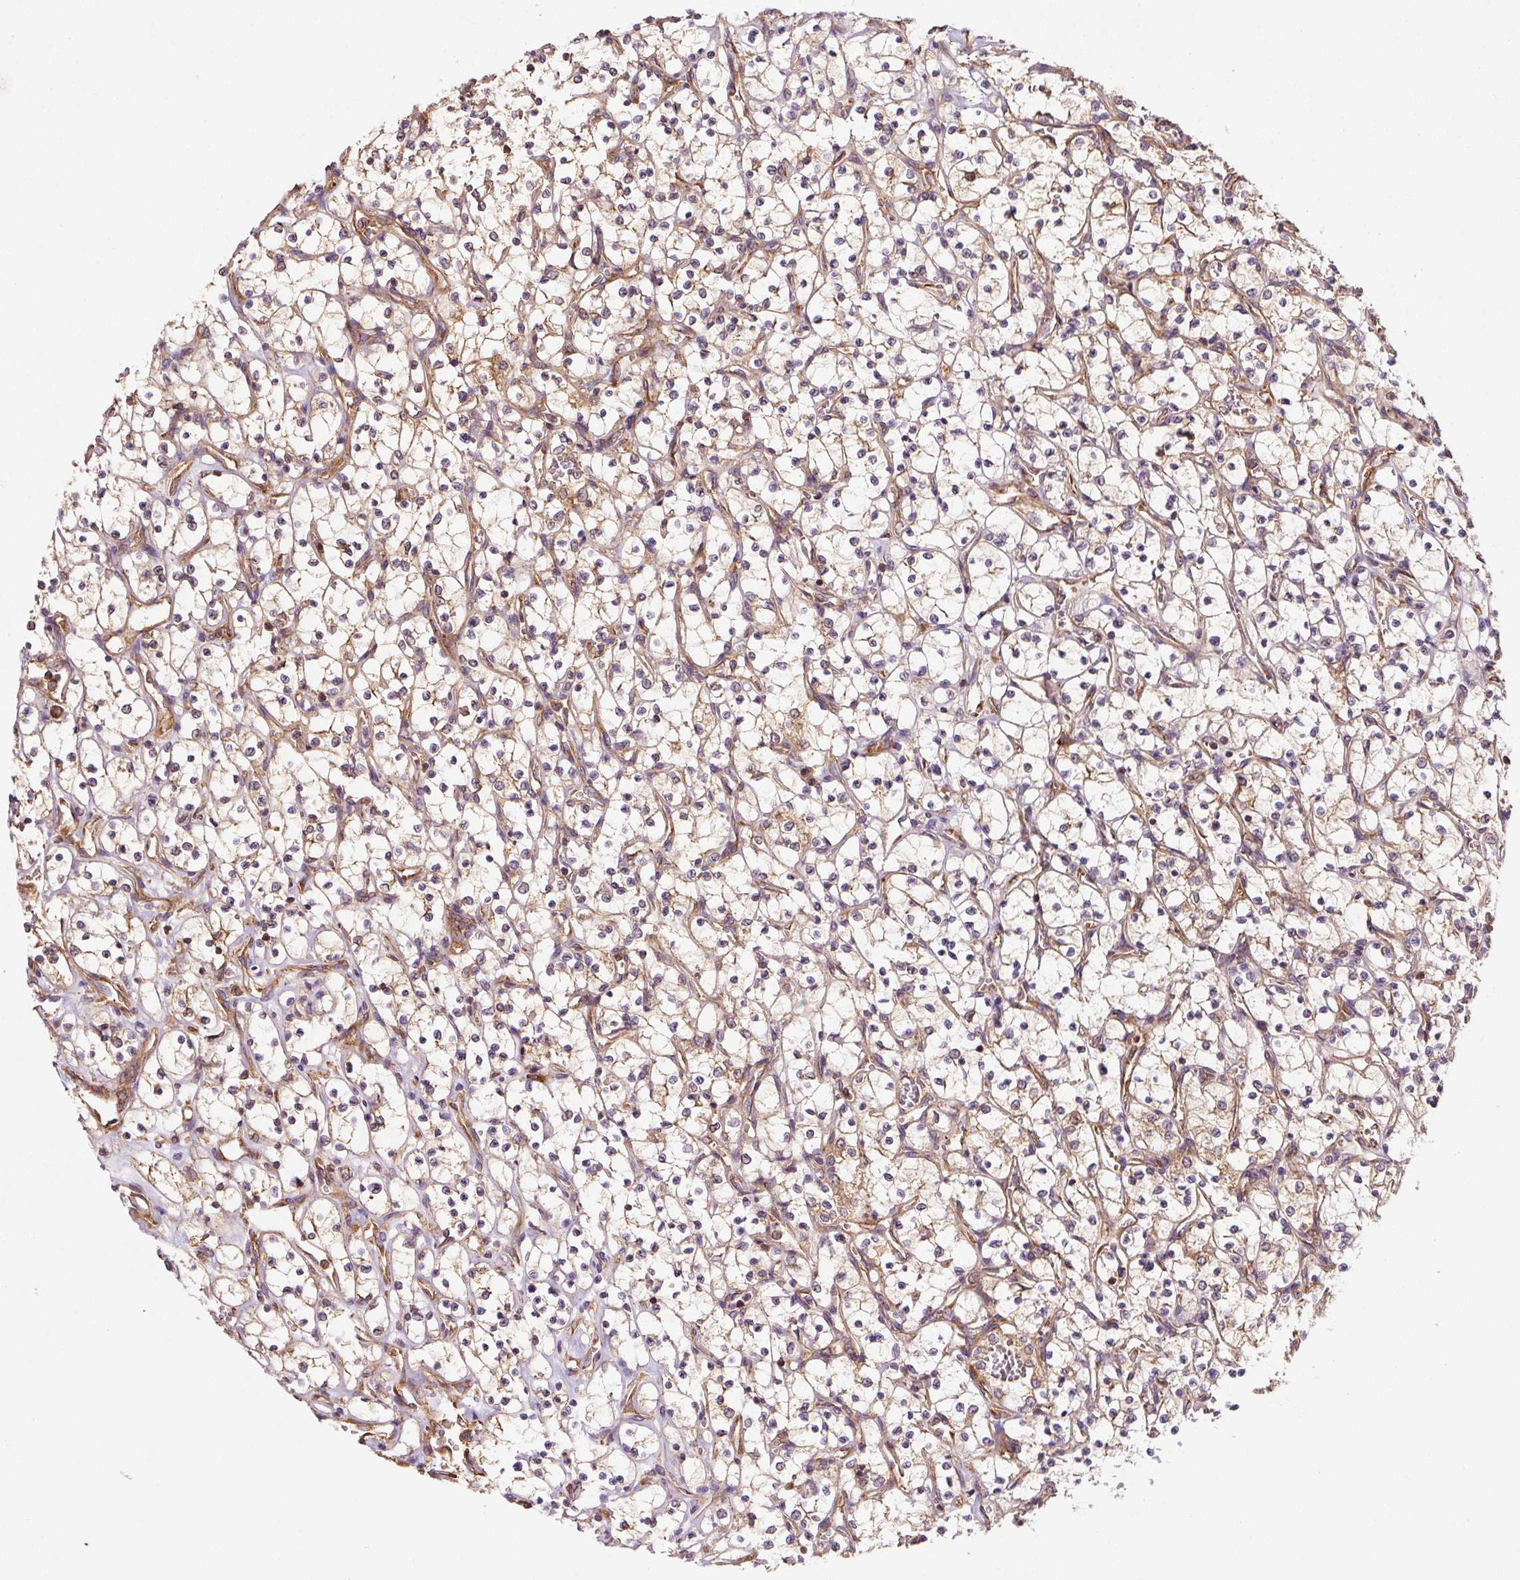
{"staining": {"intensity": "moderate", "quantity": "25%-75%", "location": "cytoplasmic/membranous"}, "tissue": "renal cancer", "cell_type": "Tumor cells", "image_type": "cancer", "snomed": [{"axis": "morphology", "description": "Adenocarcinoma, NOS"}, {"axis": "topography", "description": "Kidney"}], "caption": "High-magnification brightfield microscopy of renal cancer (adenocarcinoma) stained with DAB (brown) and counterstained with hematoxylin (blue). tumor cells exhibit moderate cytoplasmic/membranous positivity is seen in about25%-75% of cells.", "gene": "EIF2S2", "patient": {"sex": "female", "age": 69}}